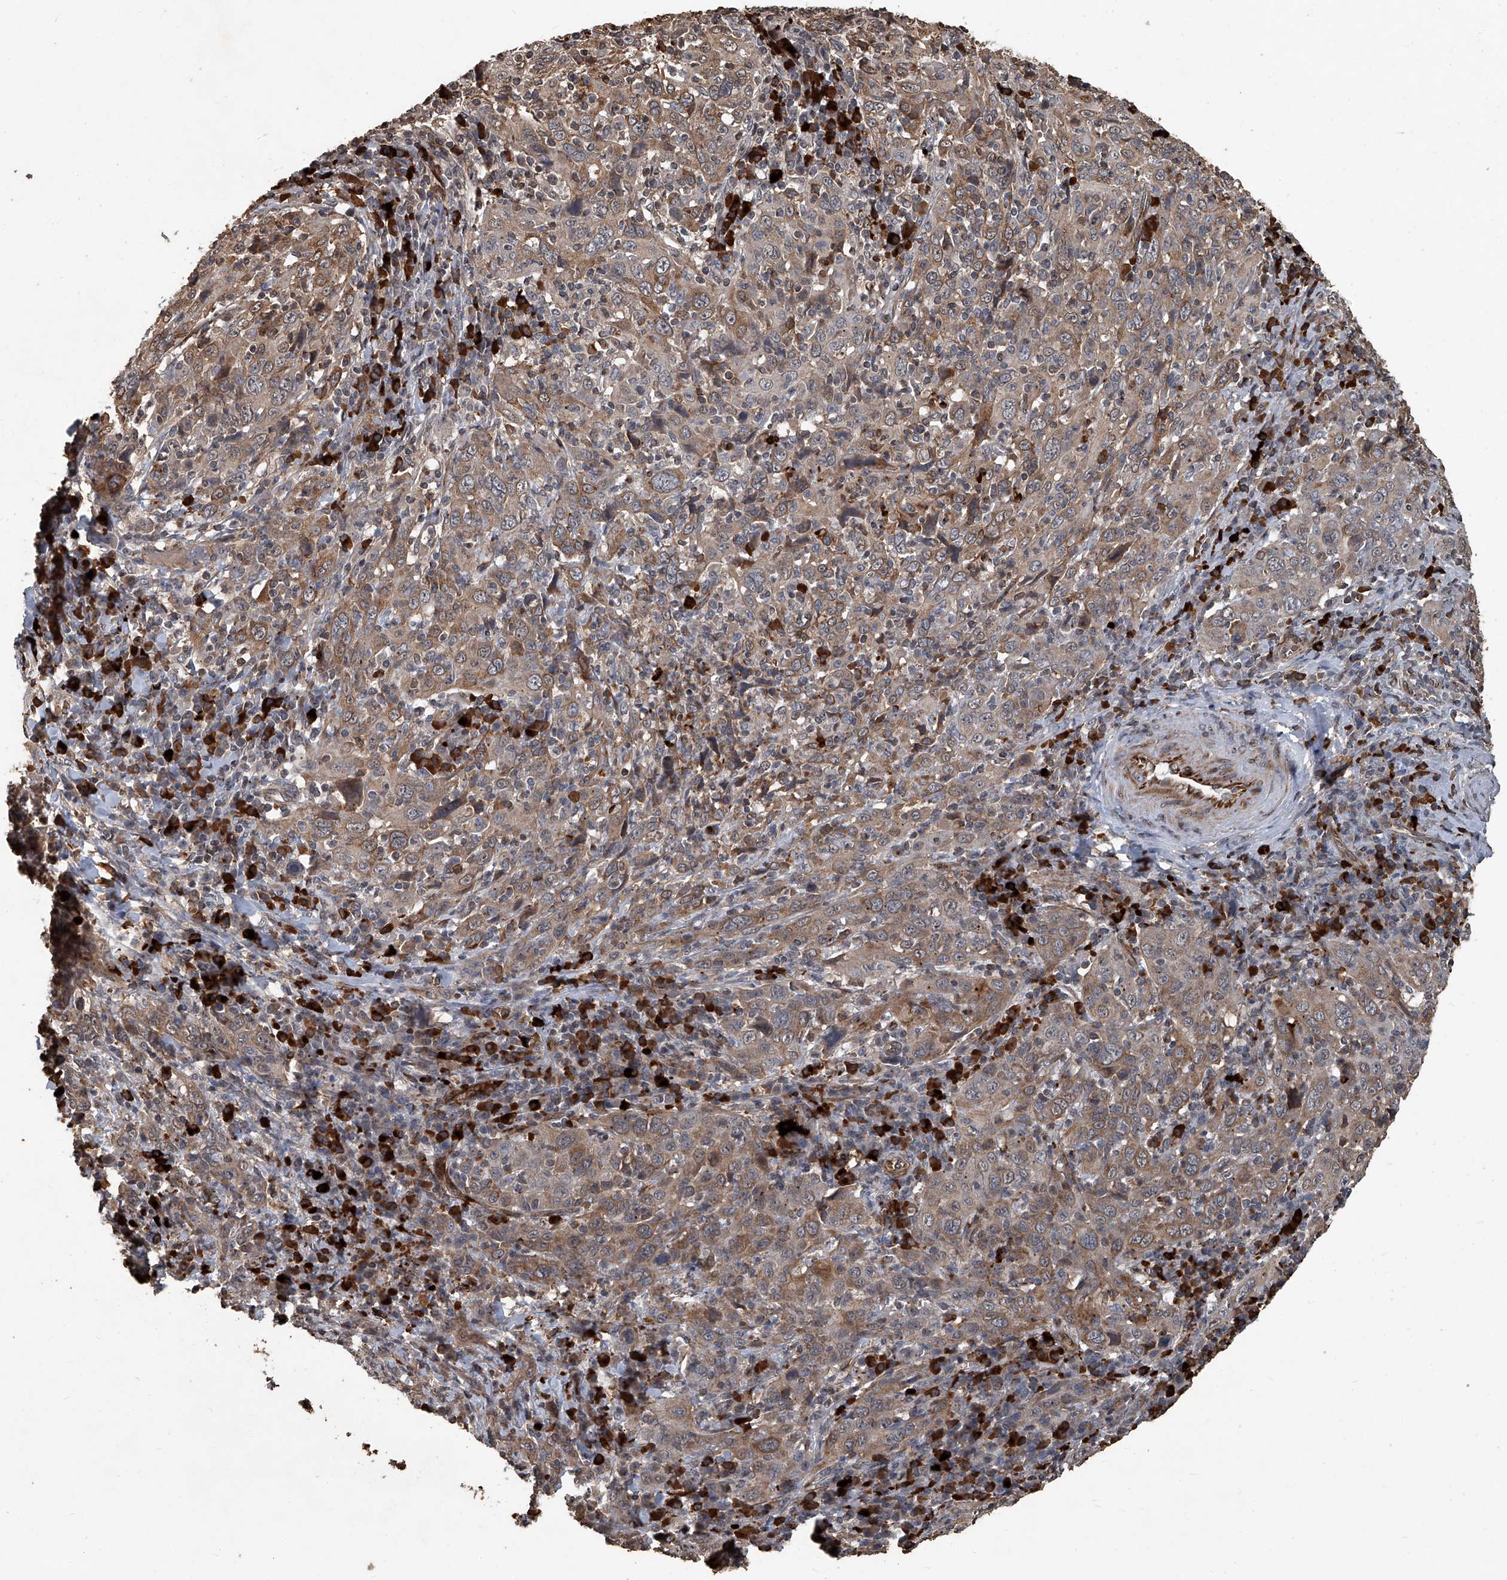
{"staining": {"intensity": "moderate", "quantity": ">75%", "location": "cytoplasmic/membranous"}, "tissue": "cervical cancer", "cell_type": "Tumor cells", "image_type": "cancer", "snomed": [{"axis": "morphology", "description": "Squamous cell carcinoma, NOS"}, {"axis": "topography", "description": "Cervix"}], "caption": "An immunohistochemistry photomicrograph of tumor tissue is shown. Protein staining in brown shows moderate cytoplasmic/membranous positivity in squamous cell carcinoma (cervical) within tumor cells. Using DAB (3,3'-diaminobenzidine) (brown) and hematoxylin (blue) stains, captured at high magnification using brightfield microscopy.", "gene": "GPR132", "patient": {"sex": "female", "age": 46}}